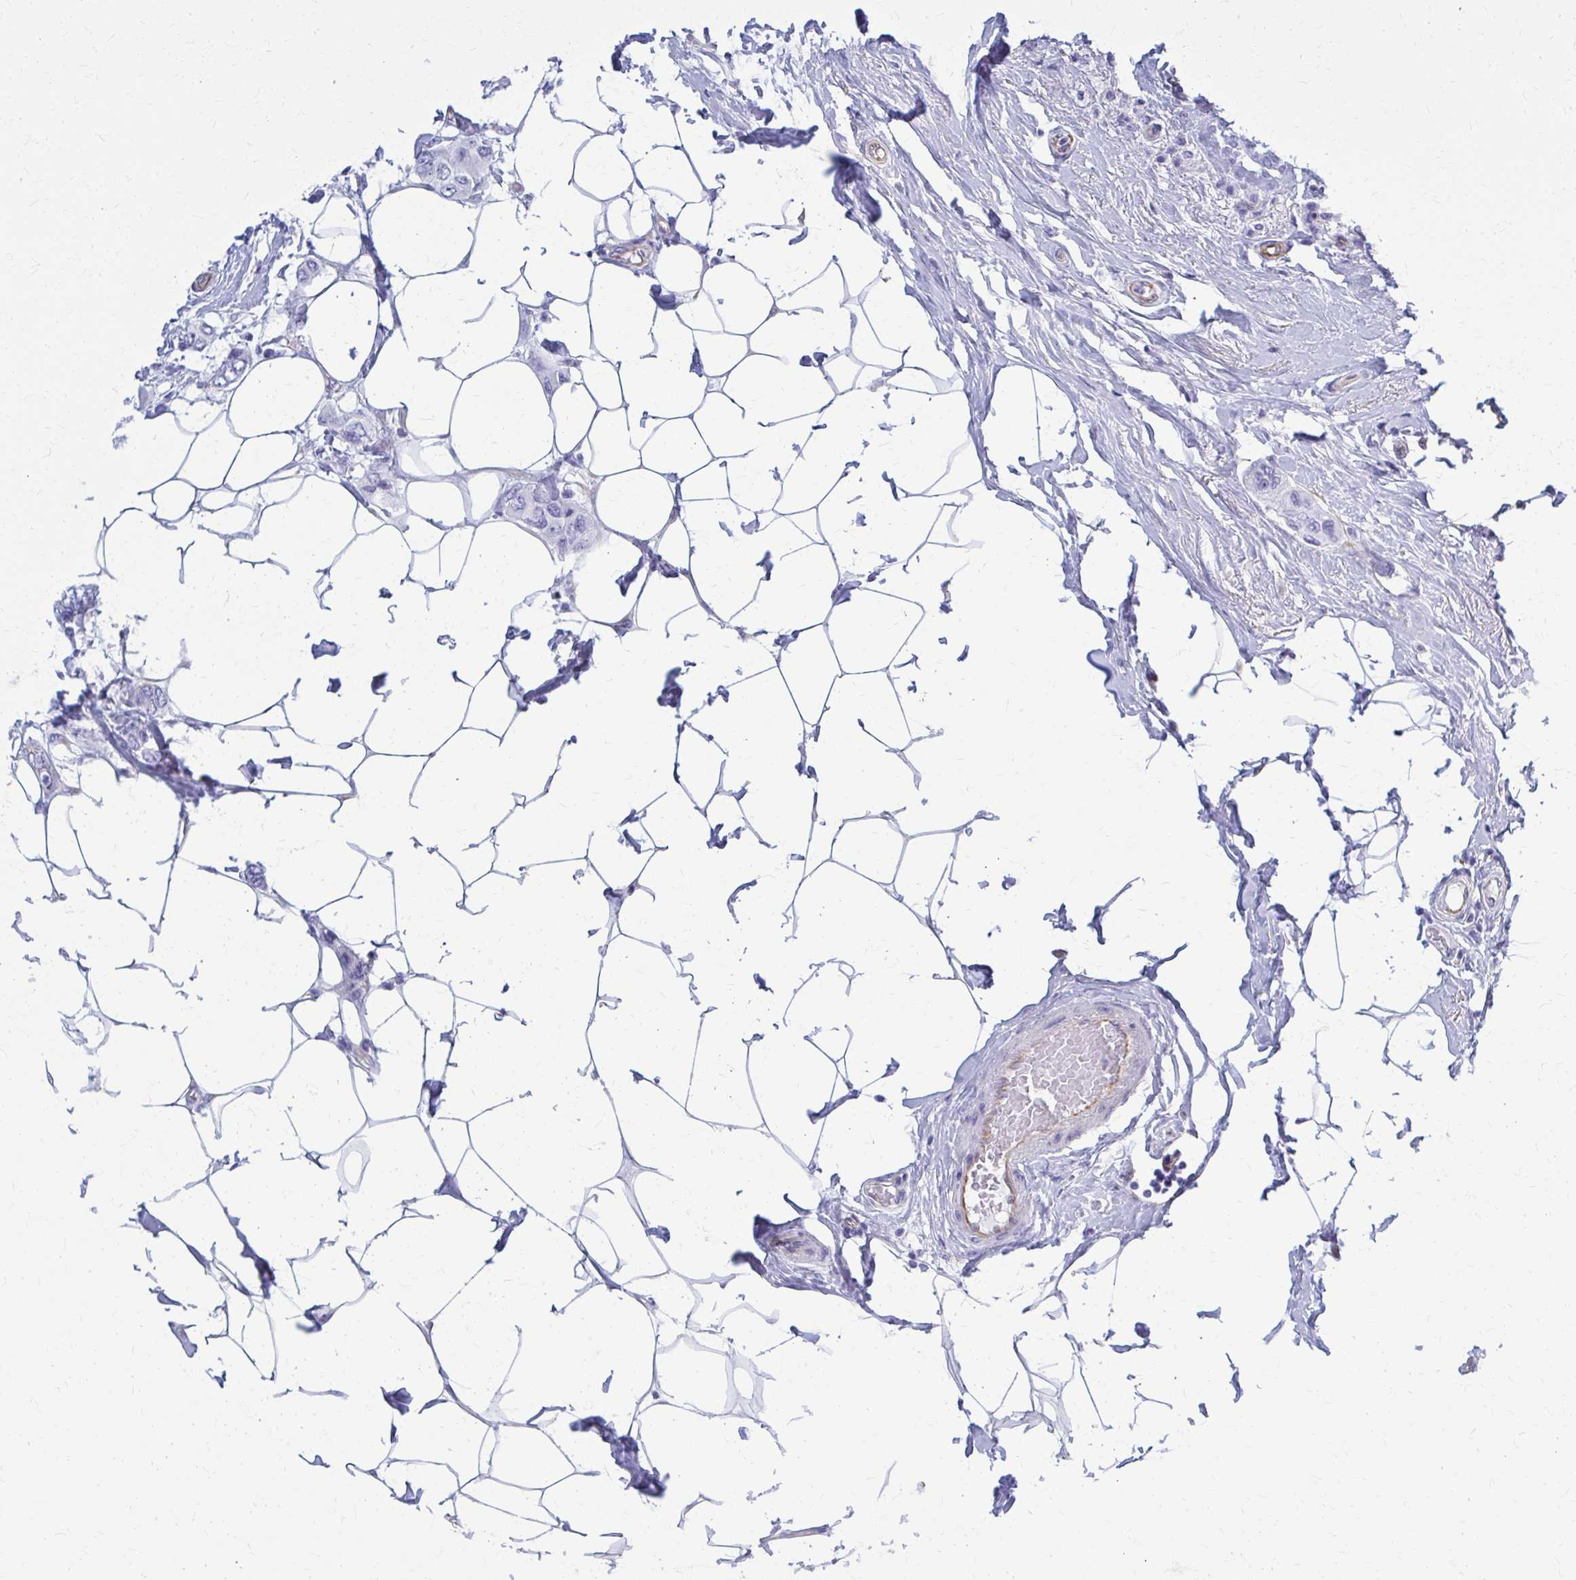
{"staining": {"intensity": "negative", "quantity": "none", "location": "none"}, "tissue": "breast cancer", "cell_type": "Tumor cells", "image_type": "cancer", "snomed": [{"axis": "morphology", "description": "Lobular carcinoma"}, {"axis": "topography", "description": "Breast"}], "caption": "This image is of lobular carcinoma (breast) stained with immunohistochemistry (IHC) to label a protein in brown with the nuclei are counter-stained blue. There is no staining in tumor cells.", "gene": "GFAP", "patient": {"sex": "female", "age": 51}}